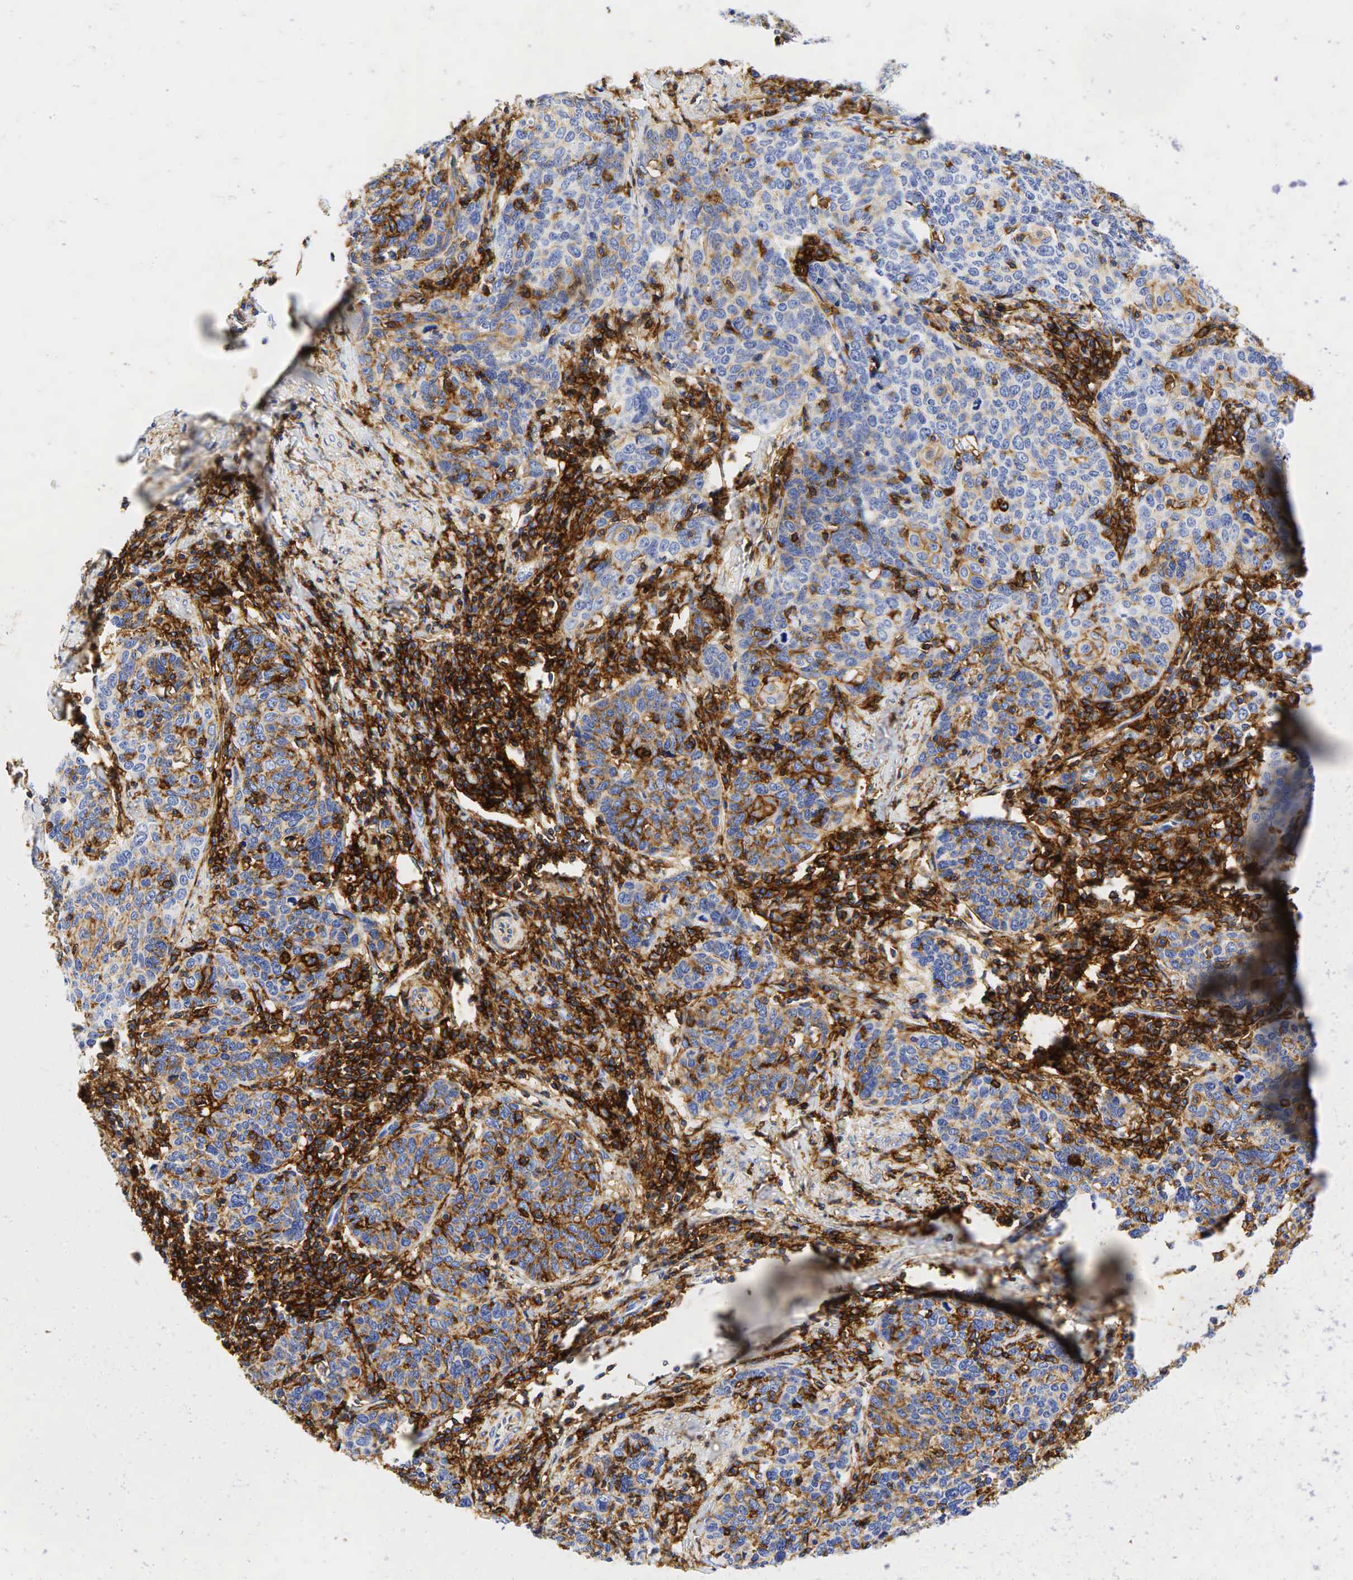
{"staining": {"intensity": "moderate", "quantity": "<25%", "location": "cytoplasmic/membranous"}, "tissue": "cervical cancer", "cell_type": "Tumor cells", "image_type": "cancer", "snomed": [{"axis": "morphology", "description": "Squamous cell carcinoma, NOS"}, {"axis": "topography", "description": "Cervix"}], "caption": "Tumor cells display low levels of moderate cytoplasmic/membranous expression in about <25% of cells in human cervical squamous cell carcinoma.", "gene": "CD44", "patient": {"sex": "female", "age": 41}}